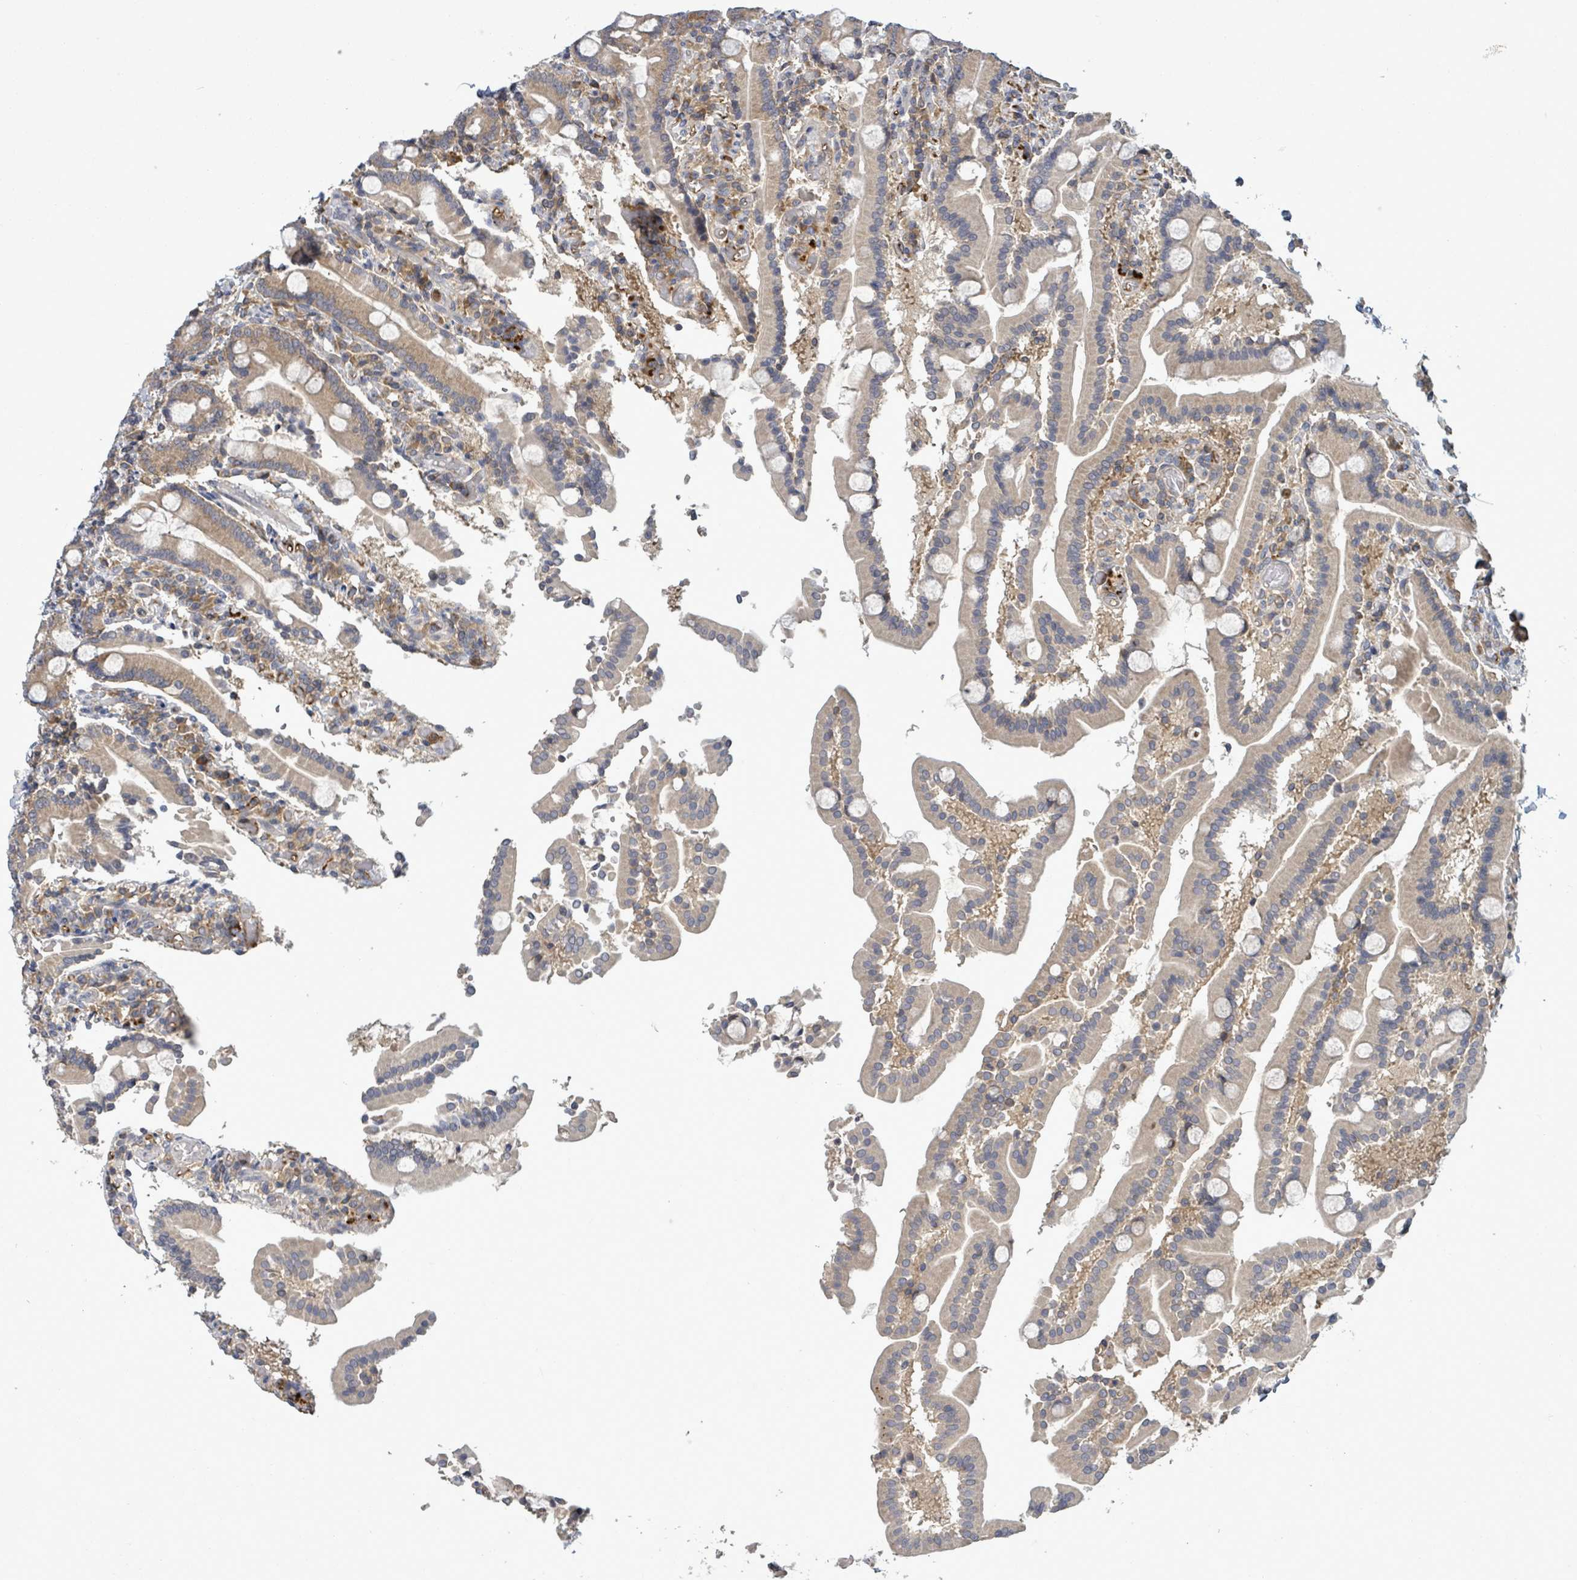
{"staining": {"intensity": "moderate", "quantity": "25%-75%", "location": "cytoplasmic/membranous"}, "tissue": "duodenum", "cell_type": "Glandular cells", "image_type": "normal", "snomed": [{"axis": "morphology", "description": "Normal tissue, NOS"}, {"axis": "topography", "description": "Duodenum"}], "caption": "Immunohistochemical staining of unremarkable duodenum exhibits moderate cytoplasmic/membranous protein positivity in about 25%-75% of glandular cells. (DAB IHC, brown staining for protein, blue staining for nuclei).", "gene": "SERPINE3", "patient": {"sex": "male", "age": 55}}